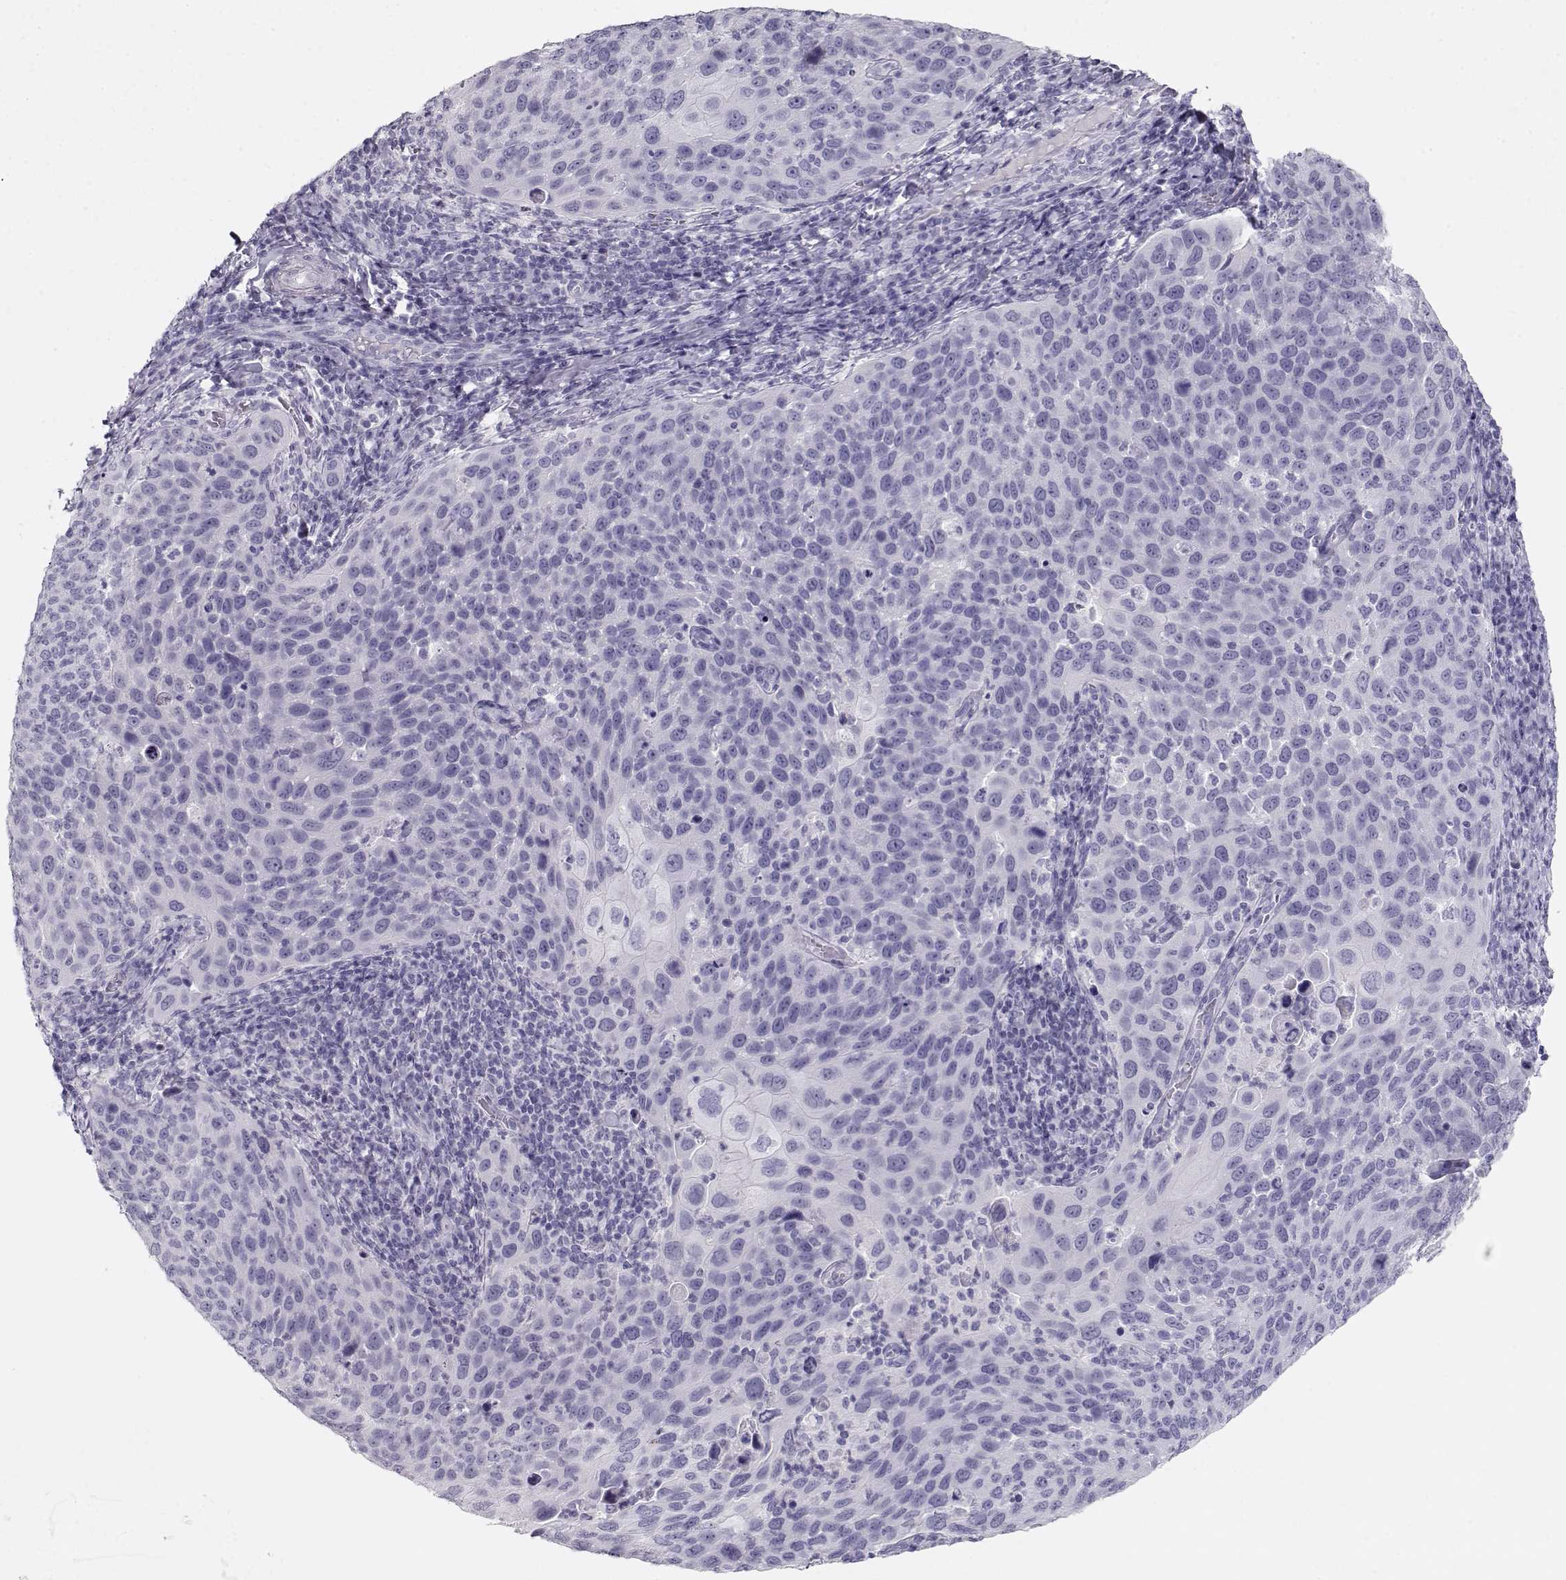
{"staining": {"intensity": "negative", "quantity": "none", "location": "none"}, "tissue": "cervical cancer", "cell_type": "Tumor cells", "image_type": "cancer", "snomed": [{"axis": "morphology", "description": "Squamous cell carcinoma, NOS"}, {"axis": "topography", "description": "Cervix"}], "caption": "Immunohistochemistry histopathology image of neoplastic tissue: cervical cancer stained with DAB demonstrates no significant protein expression in tumor cells.", "gene": "MAGEC1", "patient": {"sex": "female", "age": 54}}